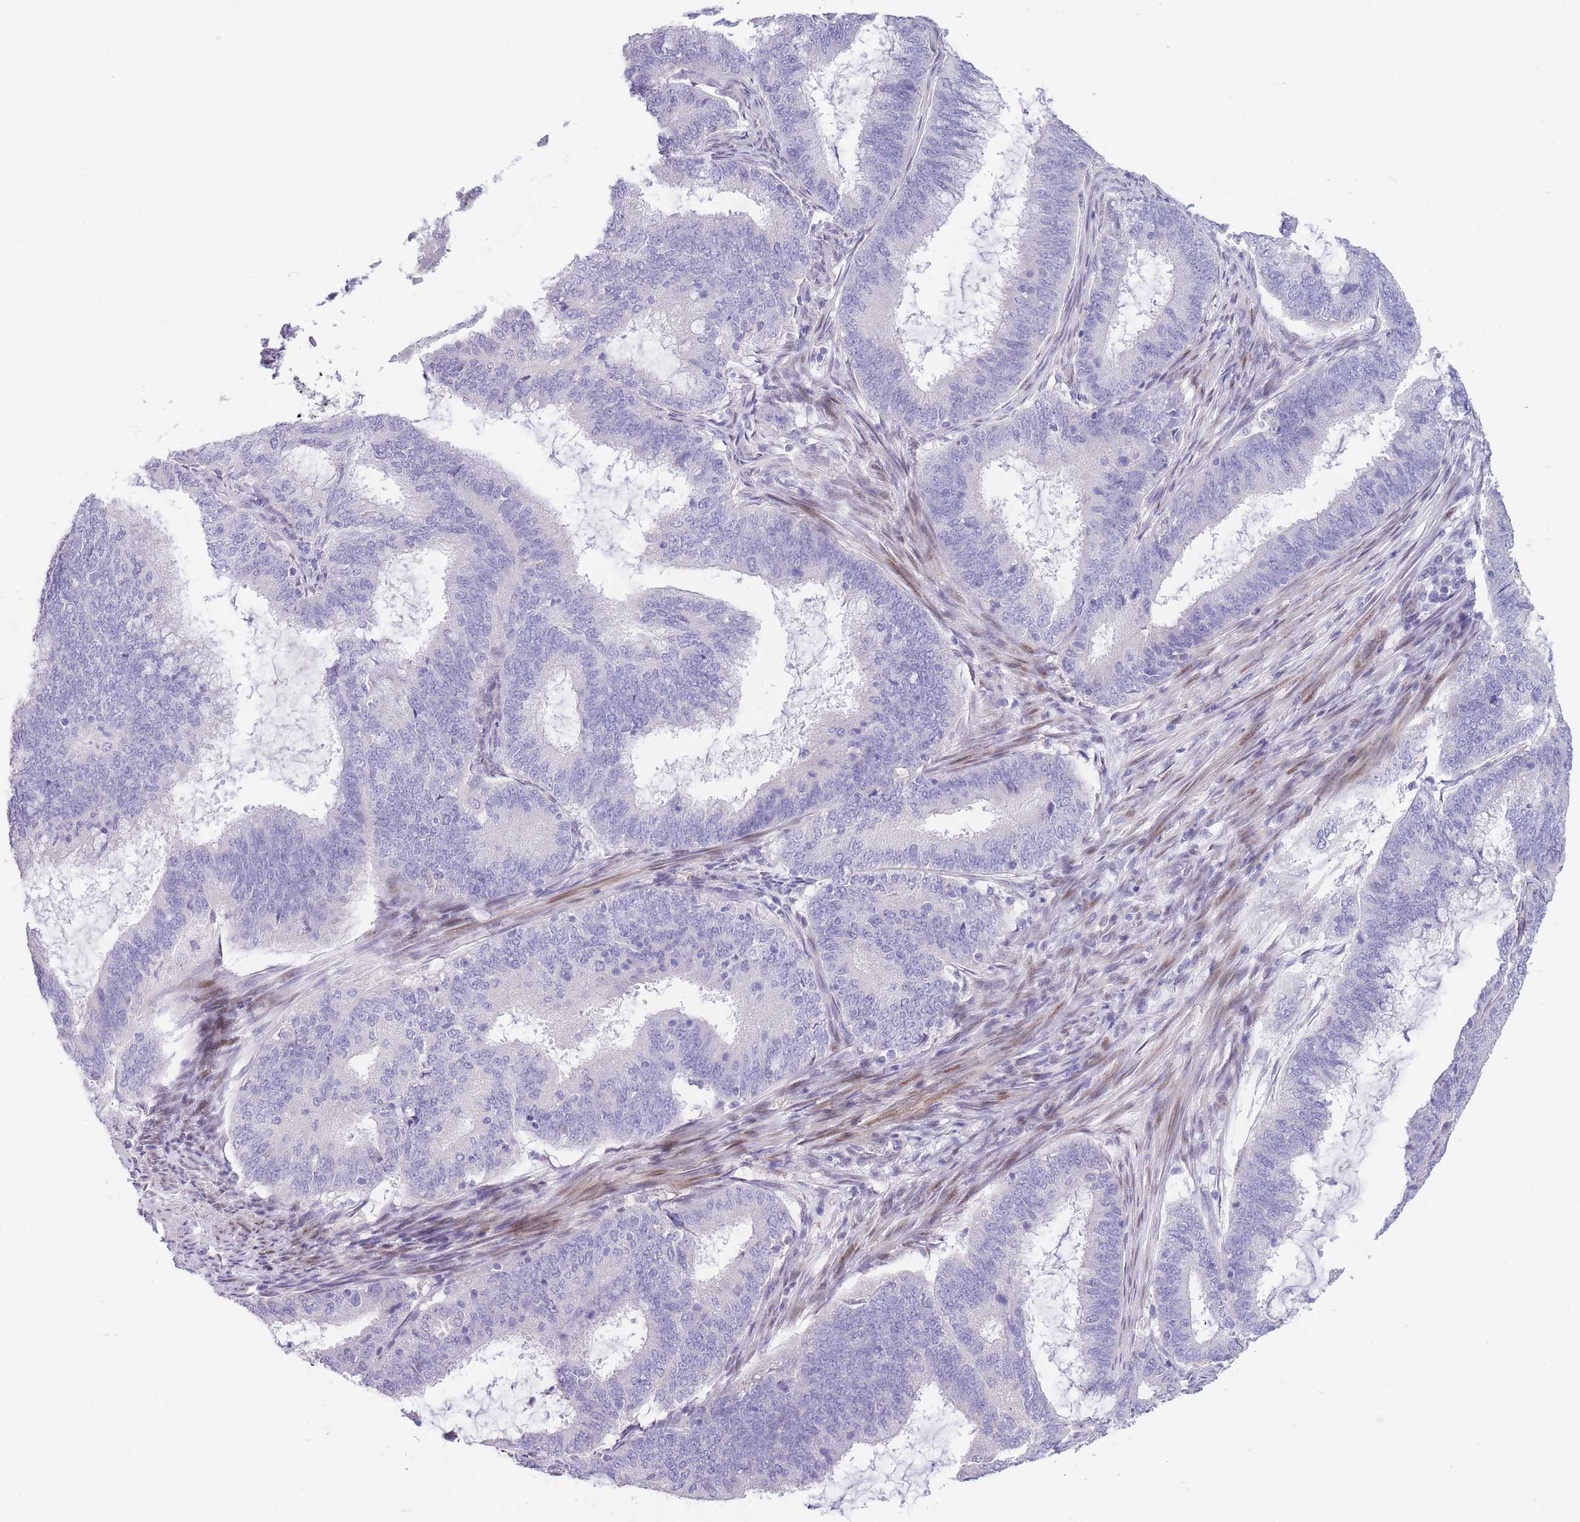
{"staining": {"intensity": "negative", "quantity": "none", "location": "none"}, "tissue": "endometrial cancer", "cell_type": "Tumor cells", "image_type": "cancer", "snomed": [{"axis": "morphology", "description": "Adenocarcinoma, NOS"}, {"axis": "topography", "description": "Endometrium"}], "caption": "IHC photomicrograph of human endometrial adenocarcinoma stained for a protein (brown), which reveals no expression in tumor cells.", "gene": "SHCBP1", "patient": {"sex": "female", "age": 51}}